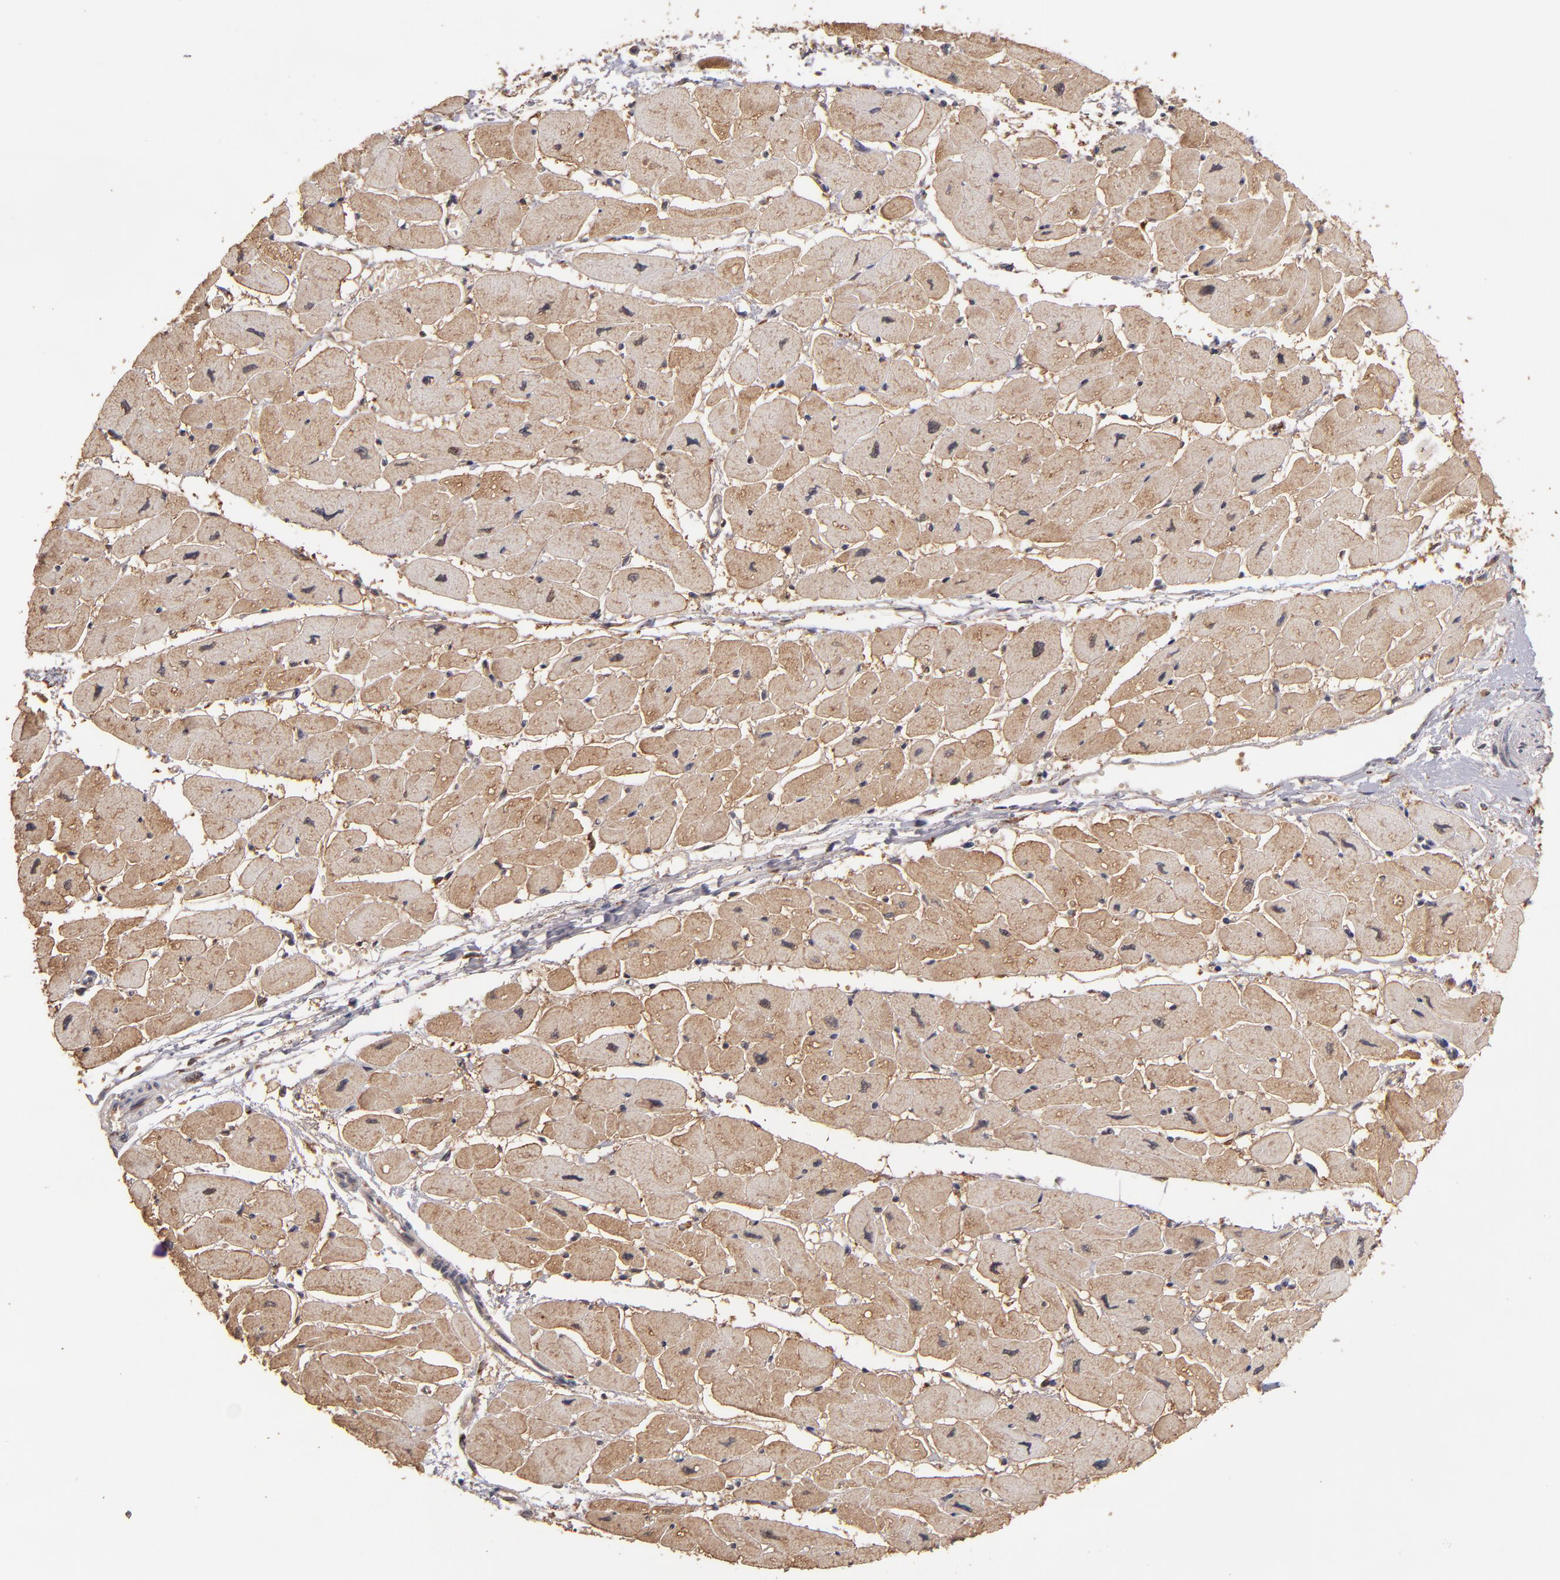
{"staining": {"intensity": "moderate", "quantity": ">75%", "location": "cytoplasmic/membranous,nuclear"}, "tissue": "heart muscle", "cell_type": "Cardiomyocytes", "image_type": "normal", "snomed": [{"axis": "morphology", "description": "Normal tissue, NOS"}, {"axis": "topography", "description": "Heart"}], "caption": "Human heart muscle stained with a protein marker demonstrates moderate staining in cardiomyocytes.", "gene": "EAPP", "patient": {"sex": "female", "age": 54}}